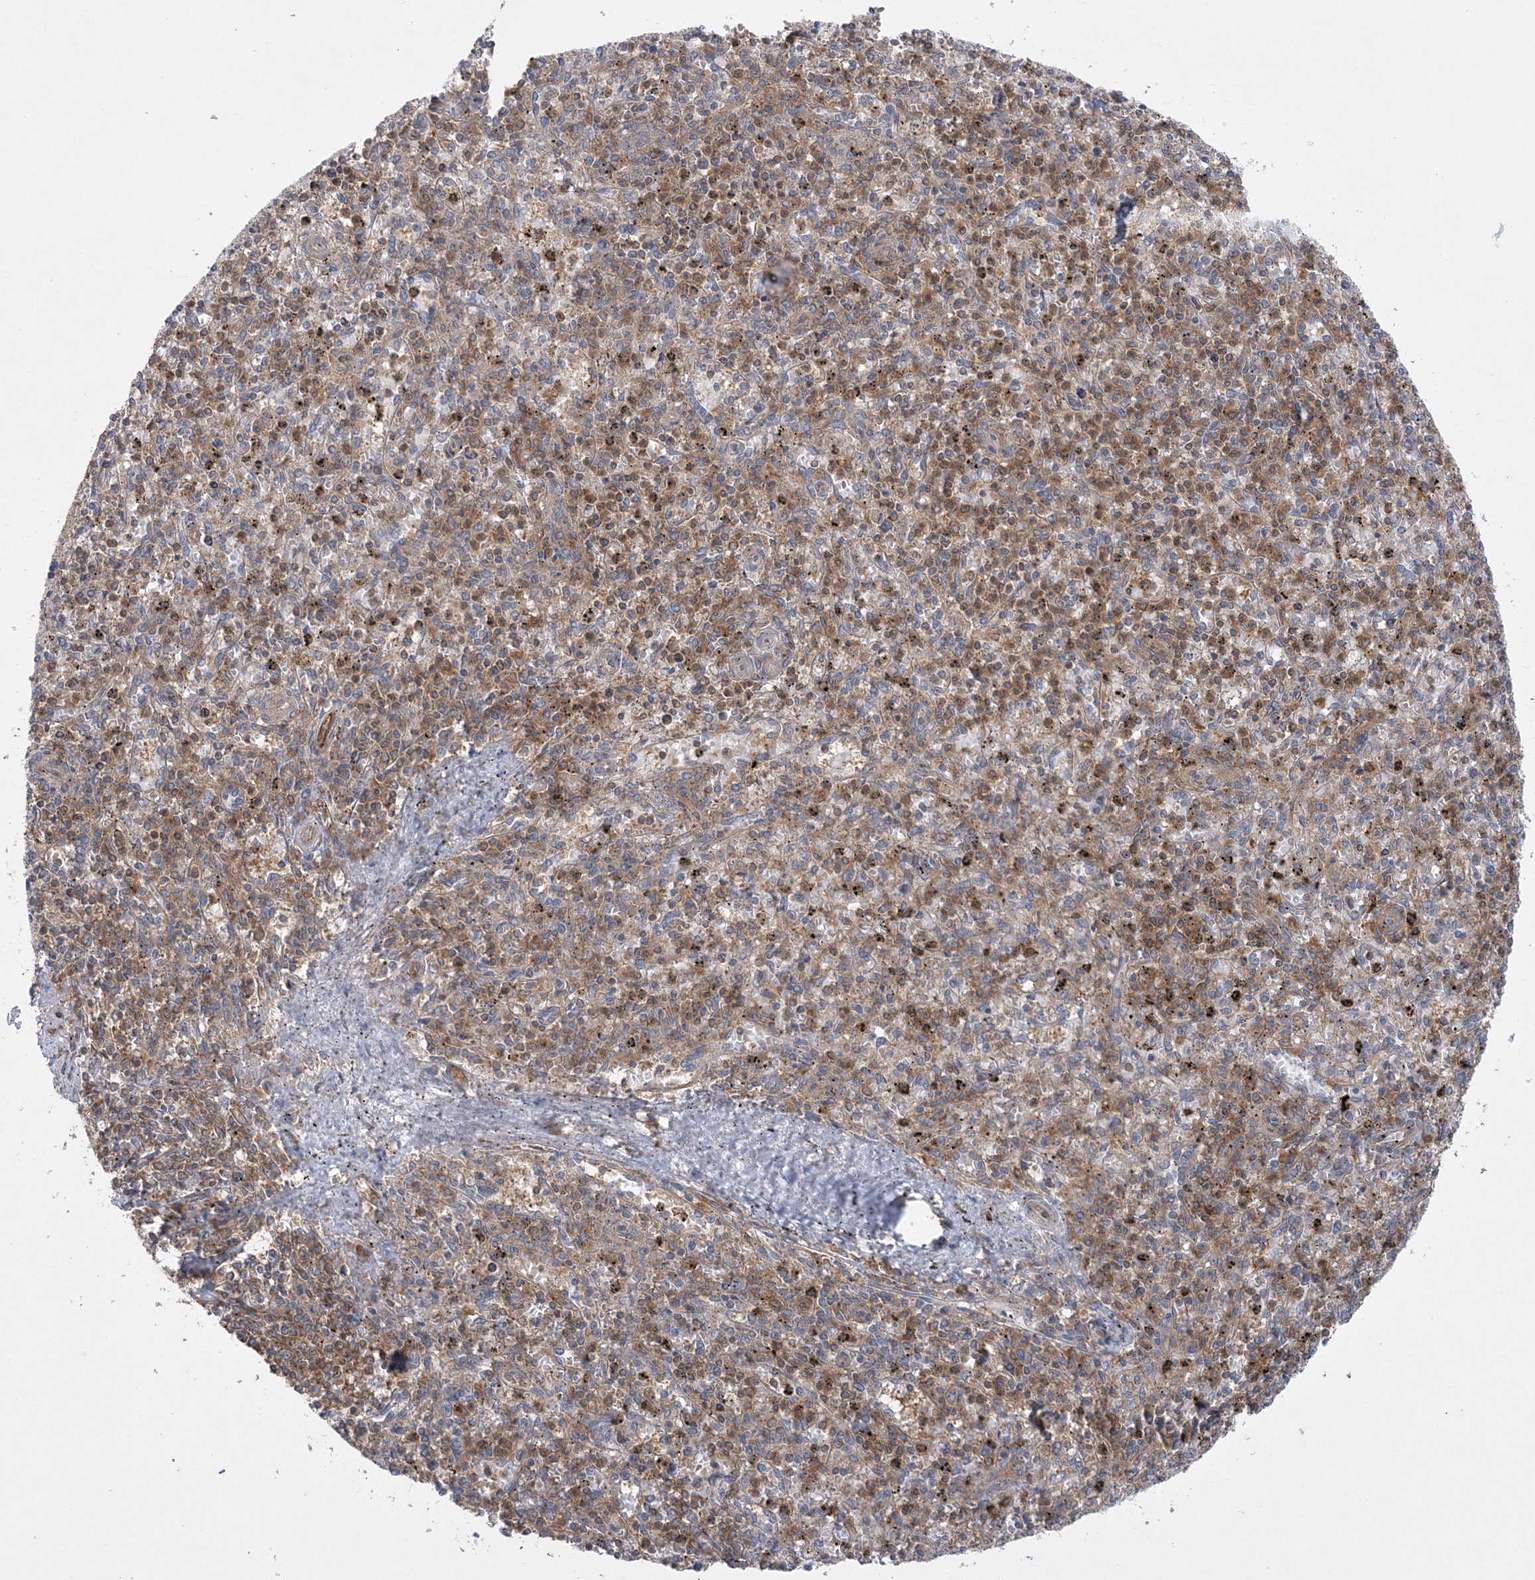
{"staining": {"intensity": "moderate", "quantity": "25%-75%", "location": "cytoplasmic/membranous"}, "tissue": "spleen", "cell_type": "Cells in red pulp", "image_type": "normal", "snomed": [{"axis": "morphology", "description": "Normal tissue, NOS"}, {"axis": "topography", "description": "Spleen"}], "caption": "DAB immunohistochemical staining of normal spleen displays moderate cytoplasmic/membranous protein positivity in approximately 25%-75% of cells in red pulp.", "gene": "ACAP2", "patient": {"sex": "male", "age": 72}}